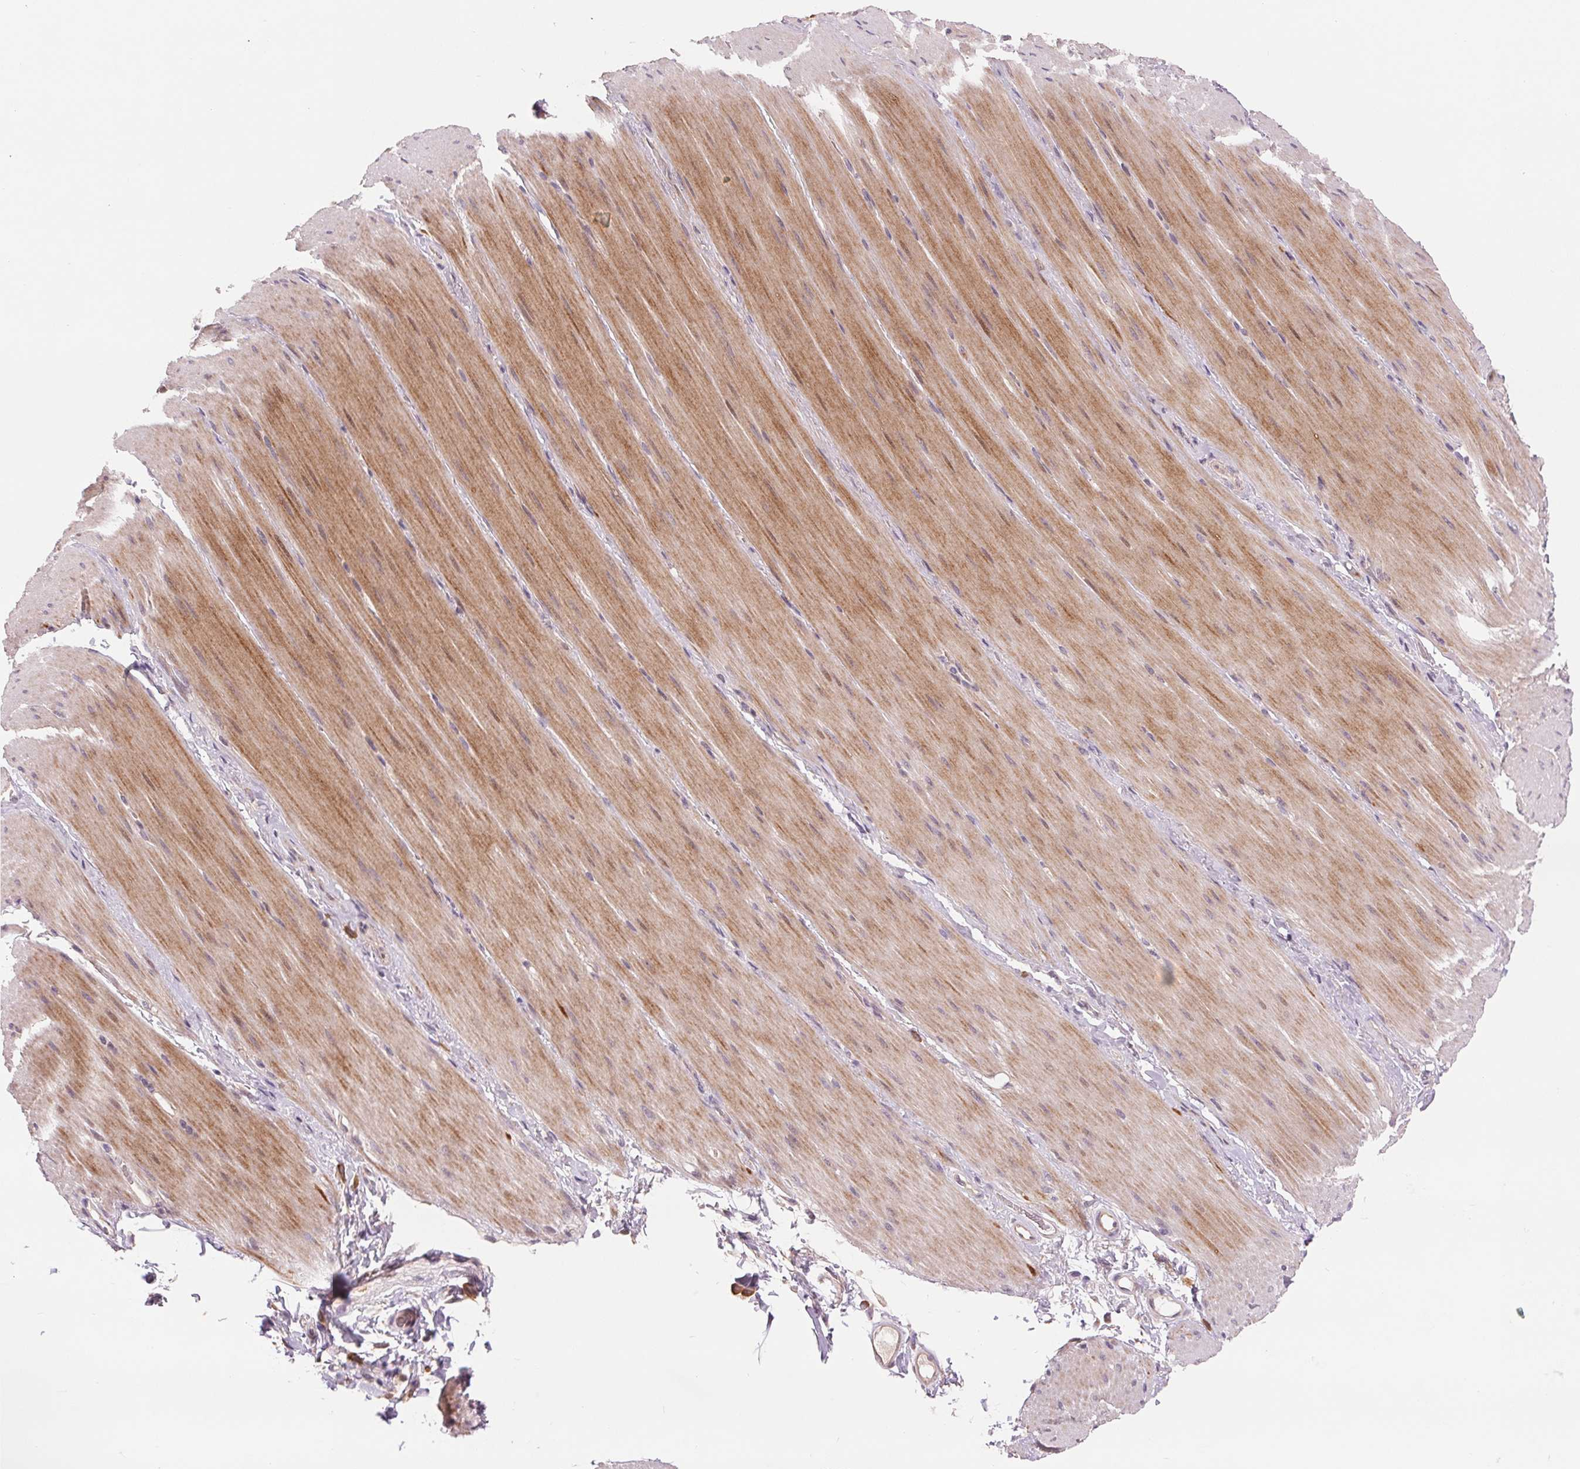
{"staining": {"intensity": "moderate", "quantity": "25%-75%", "location": "cytoplasmic/membranous"}, "tissue": "smooth muscle", "cell_type": "Smooth muscle cells", "image_type": "normal", "snomed": [{"axis": "morphology", "description": "Normal tissue, NOS"}, {"axis": "topography", "description": "Smooth muscle"}, {"axis": "topography", "description": "Colon"}], "caption": "DAB immunohistochemical staining of unremarkable human smooth muscle demonstrates moderate cytoplasmic/membranous protein staining in about 25%-75% of smooth muscle cells. (DAB (3,3'-diaminobenzidine) IHC, brown staining for protein, blue staining for nuclei).", "gene": "RANBP3L", "patient": {"sex": "male", "age": 73}}